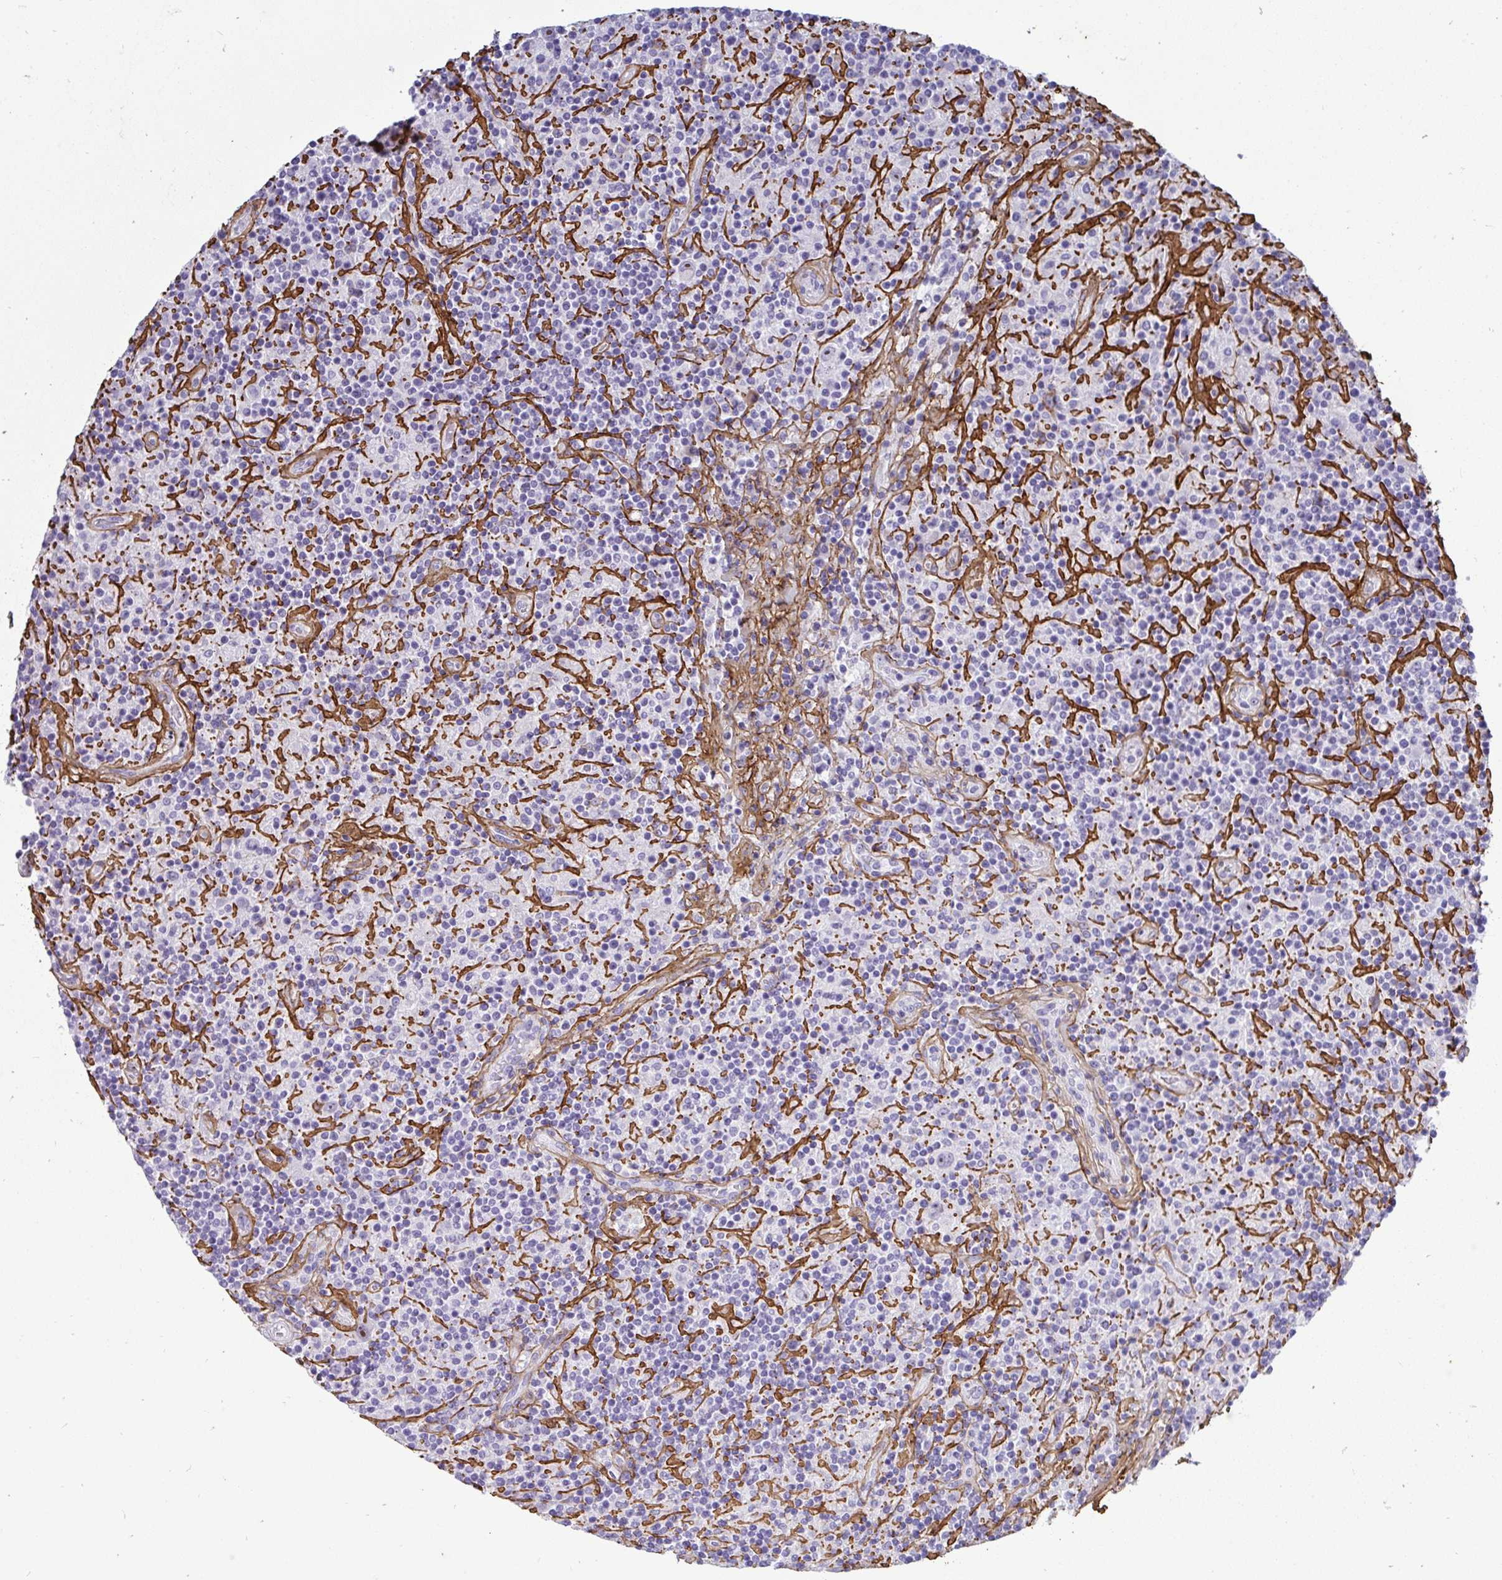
{"staining": {"intensity": "negative", "quantity": "none", "location": "none"}, "tissue": "lymphoma", "cell_type": "Tumor cells", "image_type": "cancer", "snomed": [{"axis": "morphology", "description": "Hodgkin's disease, NOS"}, {"axis": "topography", "description": "Lymph node"}], "caption": "A high-resolution image shows IHC staining of Hodgkin's disease, which reveals no significant staining in tumor cells.", "gene": "LHFPL6", "patient": {"sex": "male", "age": 70}}